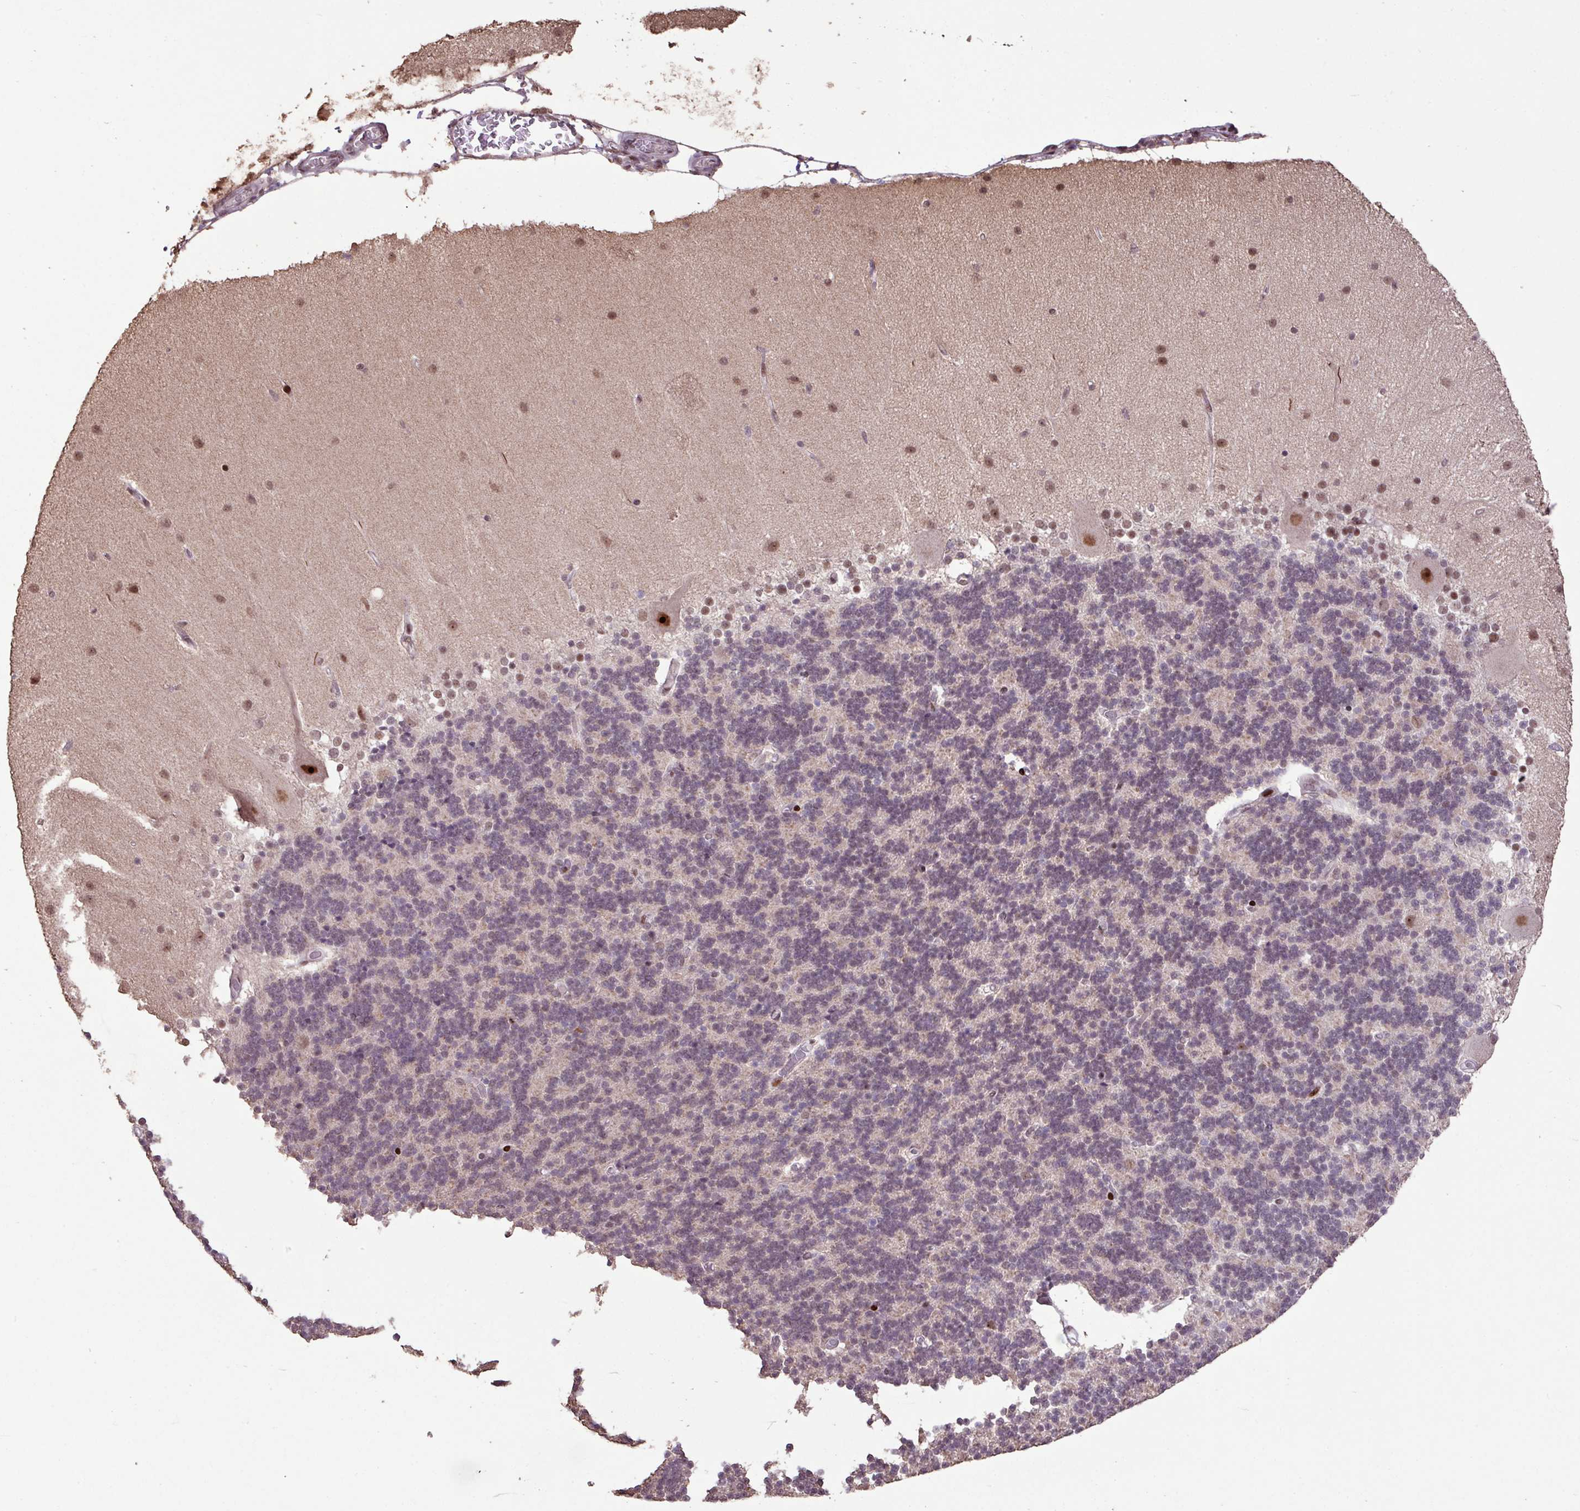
{"staining": {"intensity": "weak", "quantity": "<25%", "location": "nuclear"}, "tissue": "cerebellum", "cell_type": "Cells in granular layer", "image_type": "normal", "snomed": [{"axis": "morphology", "description": "Normal tissue, NOS"}, {"axis": "topography", "description": "Cerebellum"}], "caption": "Image shows no protein staining in cells in granular layer of benign cerebellum. The staining is performed using DAB (3,3'-diaminobenzidine) brown chromogen with nuclei counter-stained in using hematoxylin.", "gene": "ZNF709", "patient": {"sex": "female", "age": 54}}